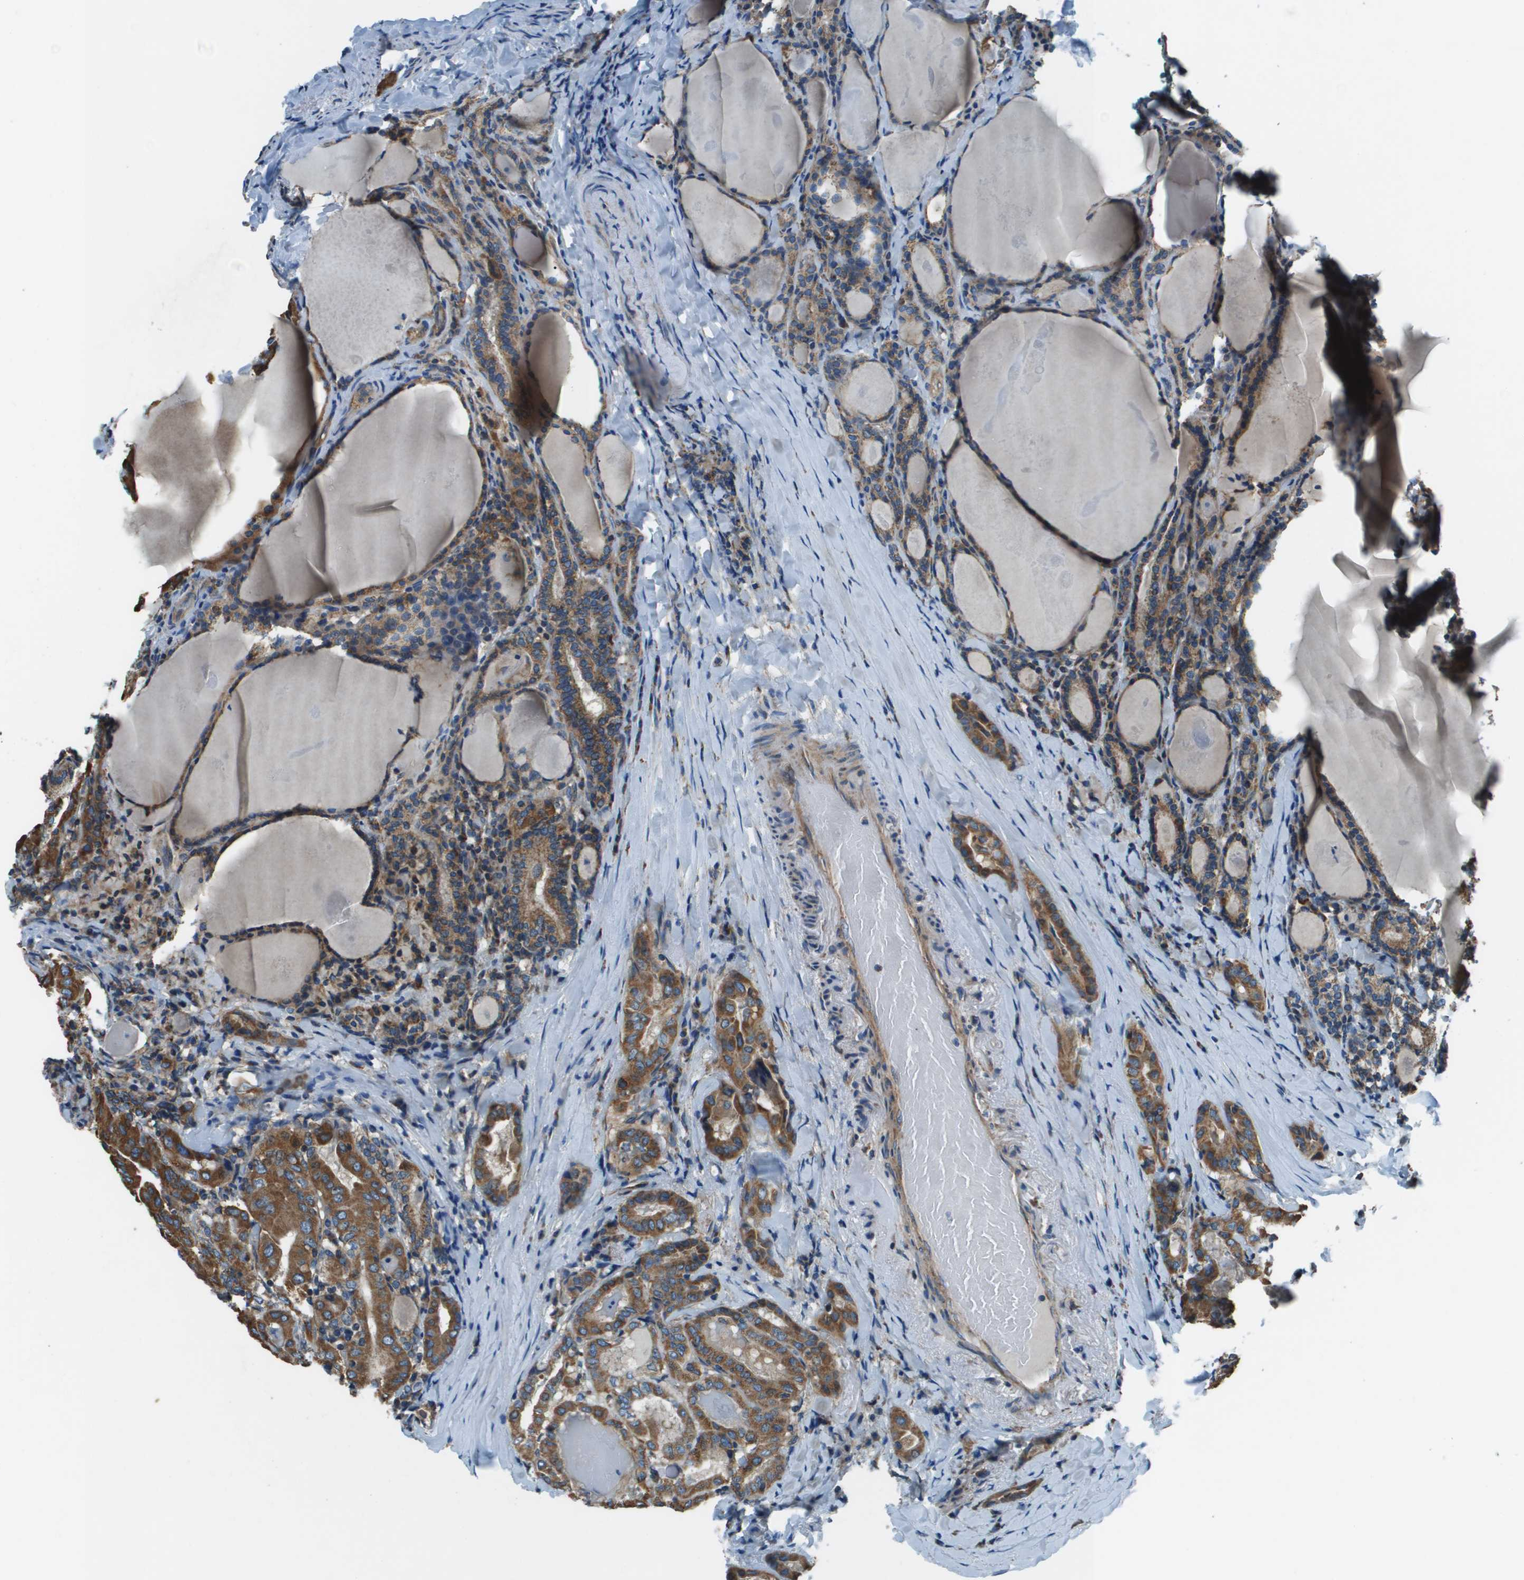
{"staining": {"intensity": "moderate", "quantity": ">75%", "location": "cytoplasmic/membranous"}, "tissue": "thyroid cancer", "cell_type": "Tumor cells", "image_type": "cancer", "snomed": [{"axis": "morphology", "description": "Papillary adenocarcinoma, NOS"}, {"axis": "topography", "description": "Thyroid gland"}], "caption": "Immunohistochemical staining of papillary adenocarcinoma (thyroid) reveals medium levels of moderate cytoplasmic/membranous protein staining in approximately >75% of tumor cells. The protein is stained brown, and the nuclei are stained in blue (DAB (3,3'-diaminobenzidine) IHC with brightfield microscopy, high magnification).", "gene": "TMEM51", "patient": {"sex": "female", "age": 42}}